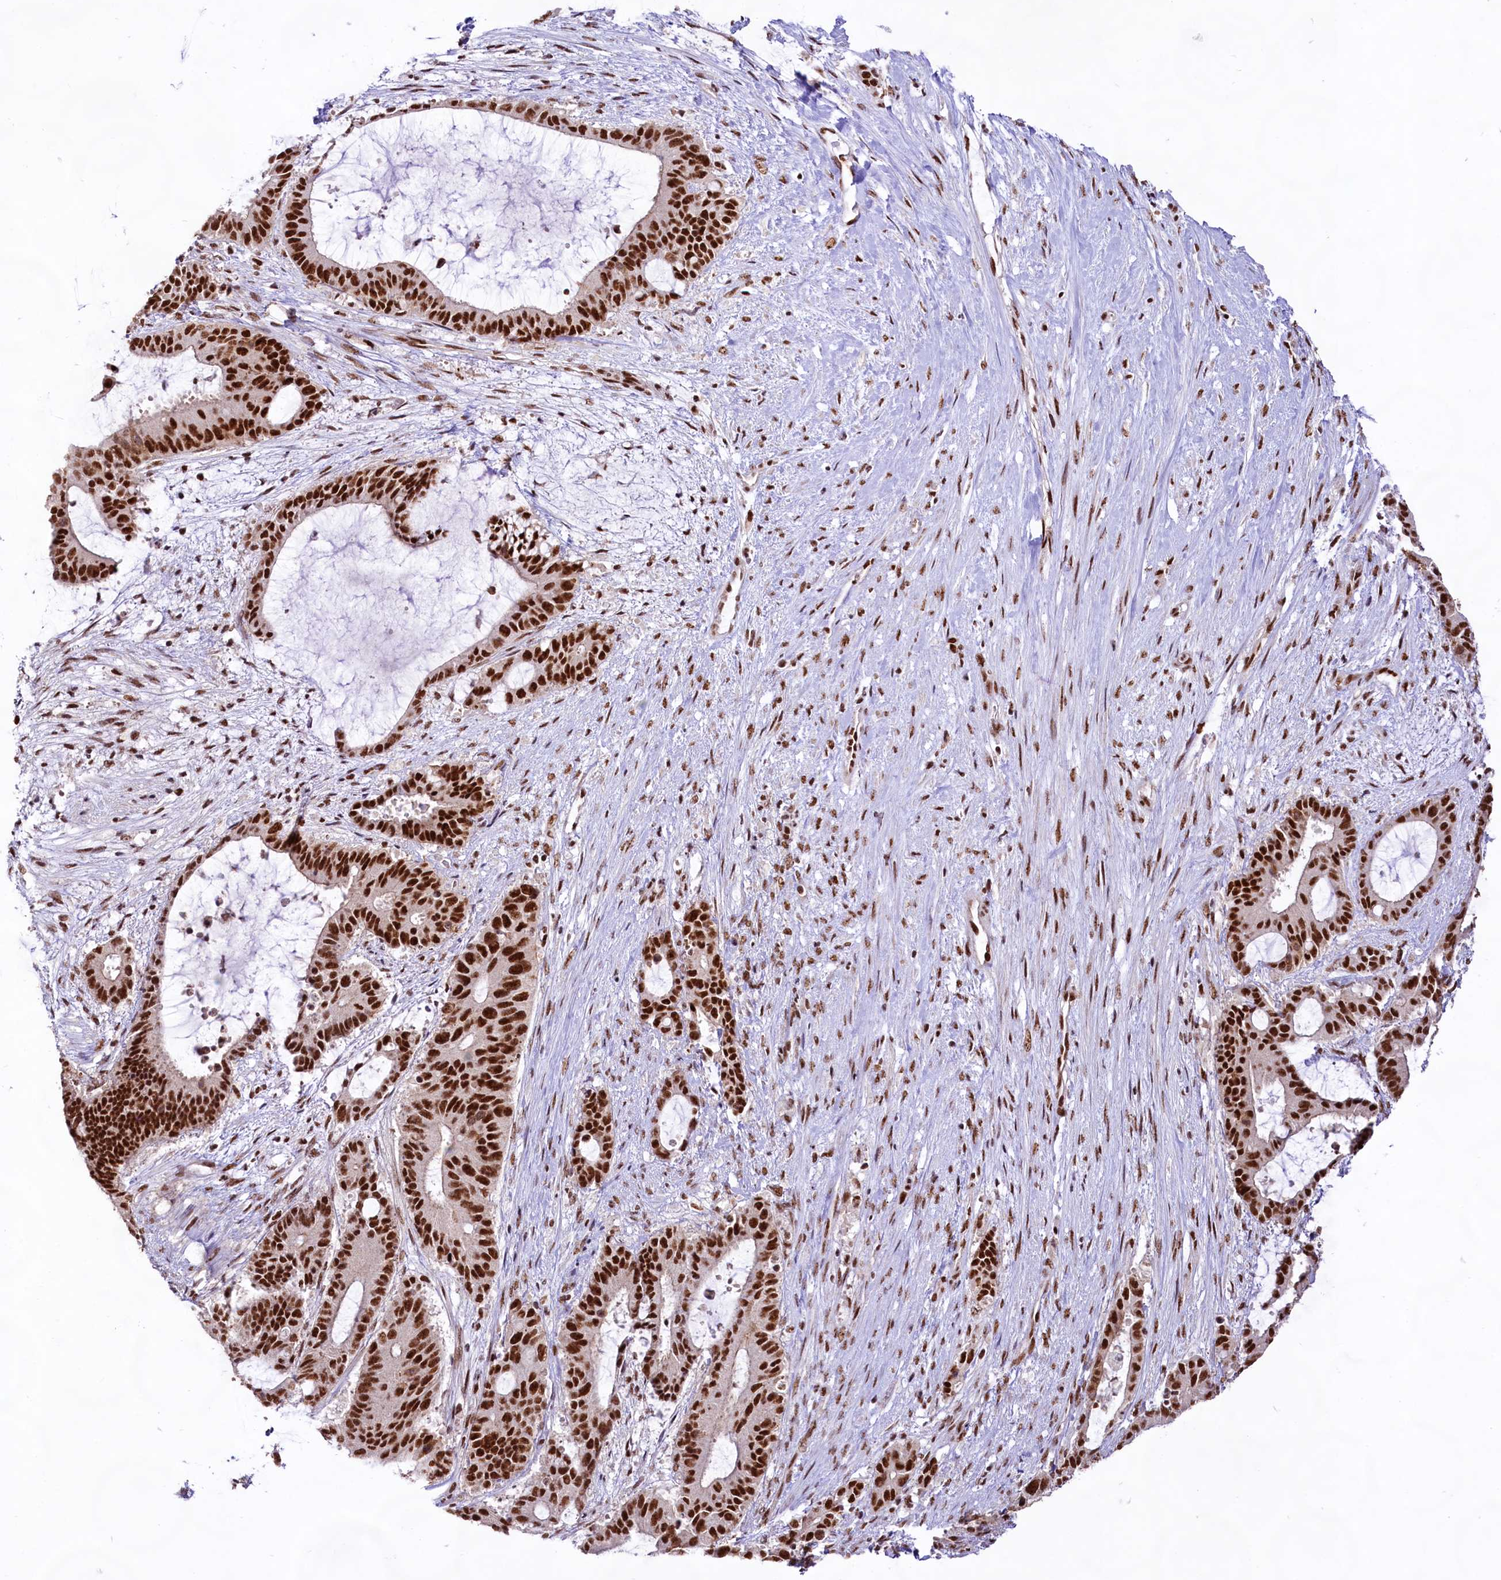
{"staining": {"intensity": "strong", "quantity": ">75%", "location": "nuclear"}, "tissue": "liver cancer", "cell_type": "Tumor cells", "image_type": "cancer", "snomed": [{"axis": "morphology", "description": "Normal tissue, NOS"}, {"axis": "morphology", "description": "Cholangiocarcinoma"}, {"axis": "topography", "description": "Liver"}, {"axis": "topography", "description": "Peripheral nerve tissue"}], "caption": "Liver cancer stained with DAB (3,3'-diaminobenzidine) IHC demonstrates high levels of strong nuclear positivity in about >75% of tumor cells.", "gene": "HIRA", "patient": {"sex": "female", "age": 73}}